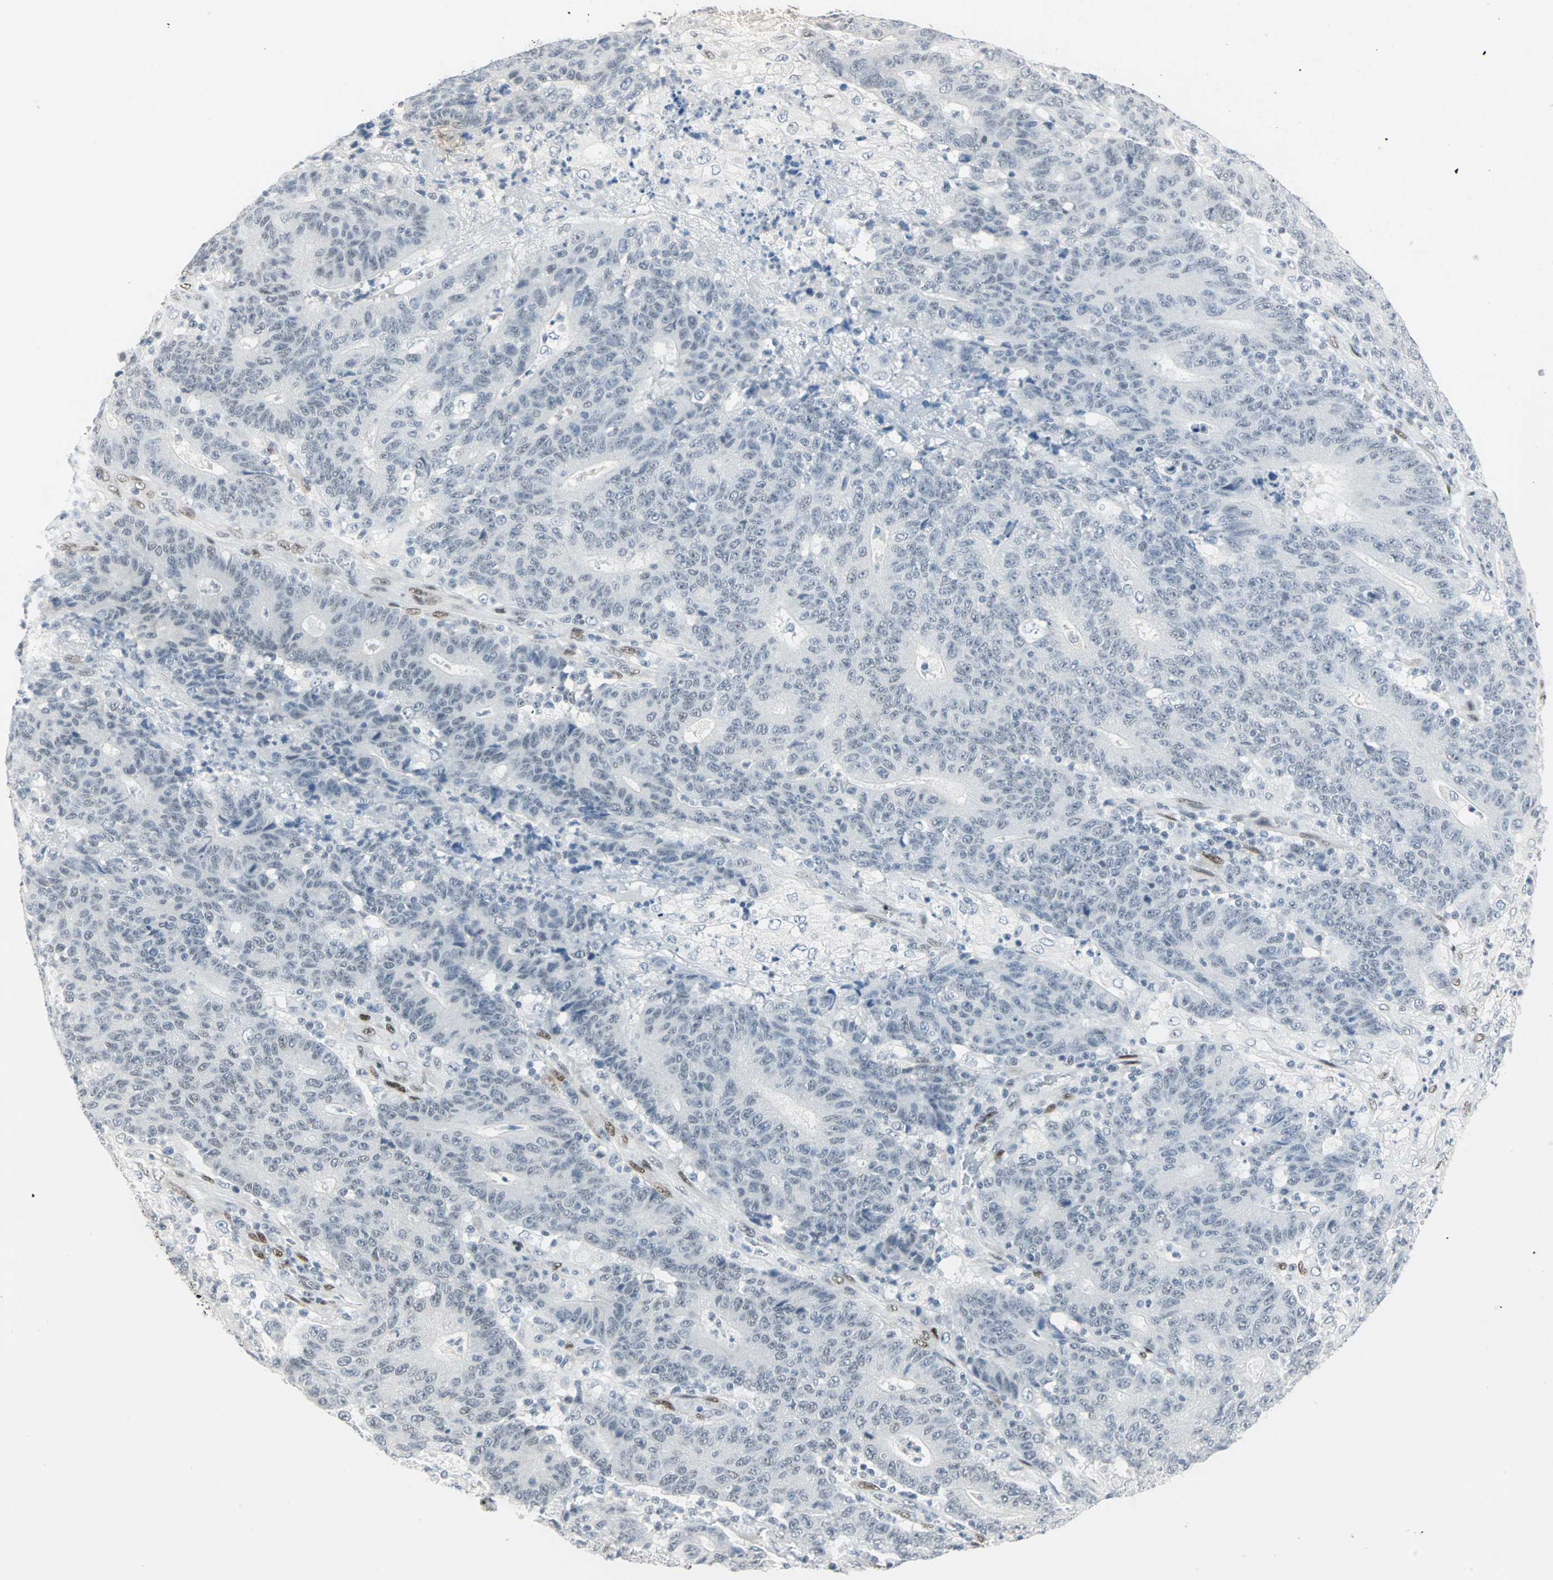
{"staining": {"intensity": "negative", "quantity": "none", "location": "none"}, "tissue": "colorectal cancer", "cell_type": "Tumor cells", "image_type": "cancer", "snomed": [{"axis": "morphology", "description": "Normal tissue, NOS"}, {"axis": "morphology", "description": "Adenocarcinoma, NOS"}, {"axis": "topography", "description": "Colon"}], "caption": "Immunohistochemical staining of human adenocarcinoma (colorectal) displays no significant positivity in tumor cells.", "gene": "MEIS2", "patient": {"sex": "female", "age": 75}}